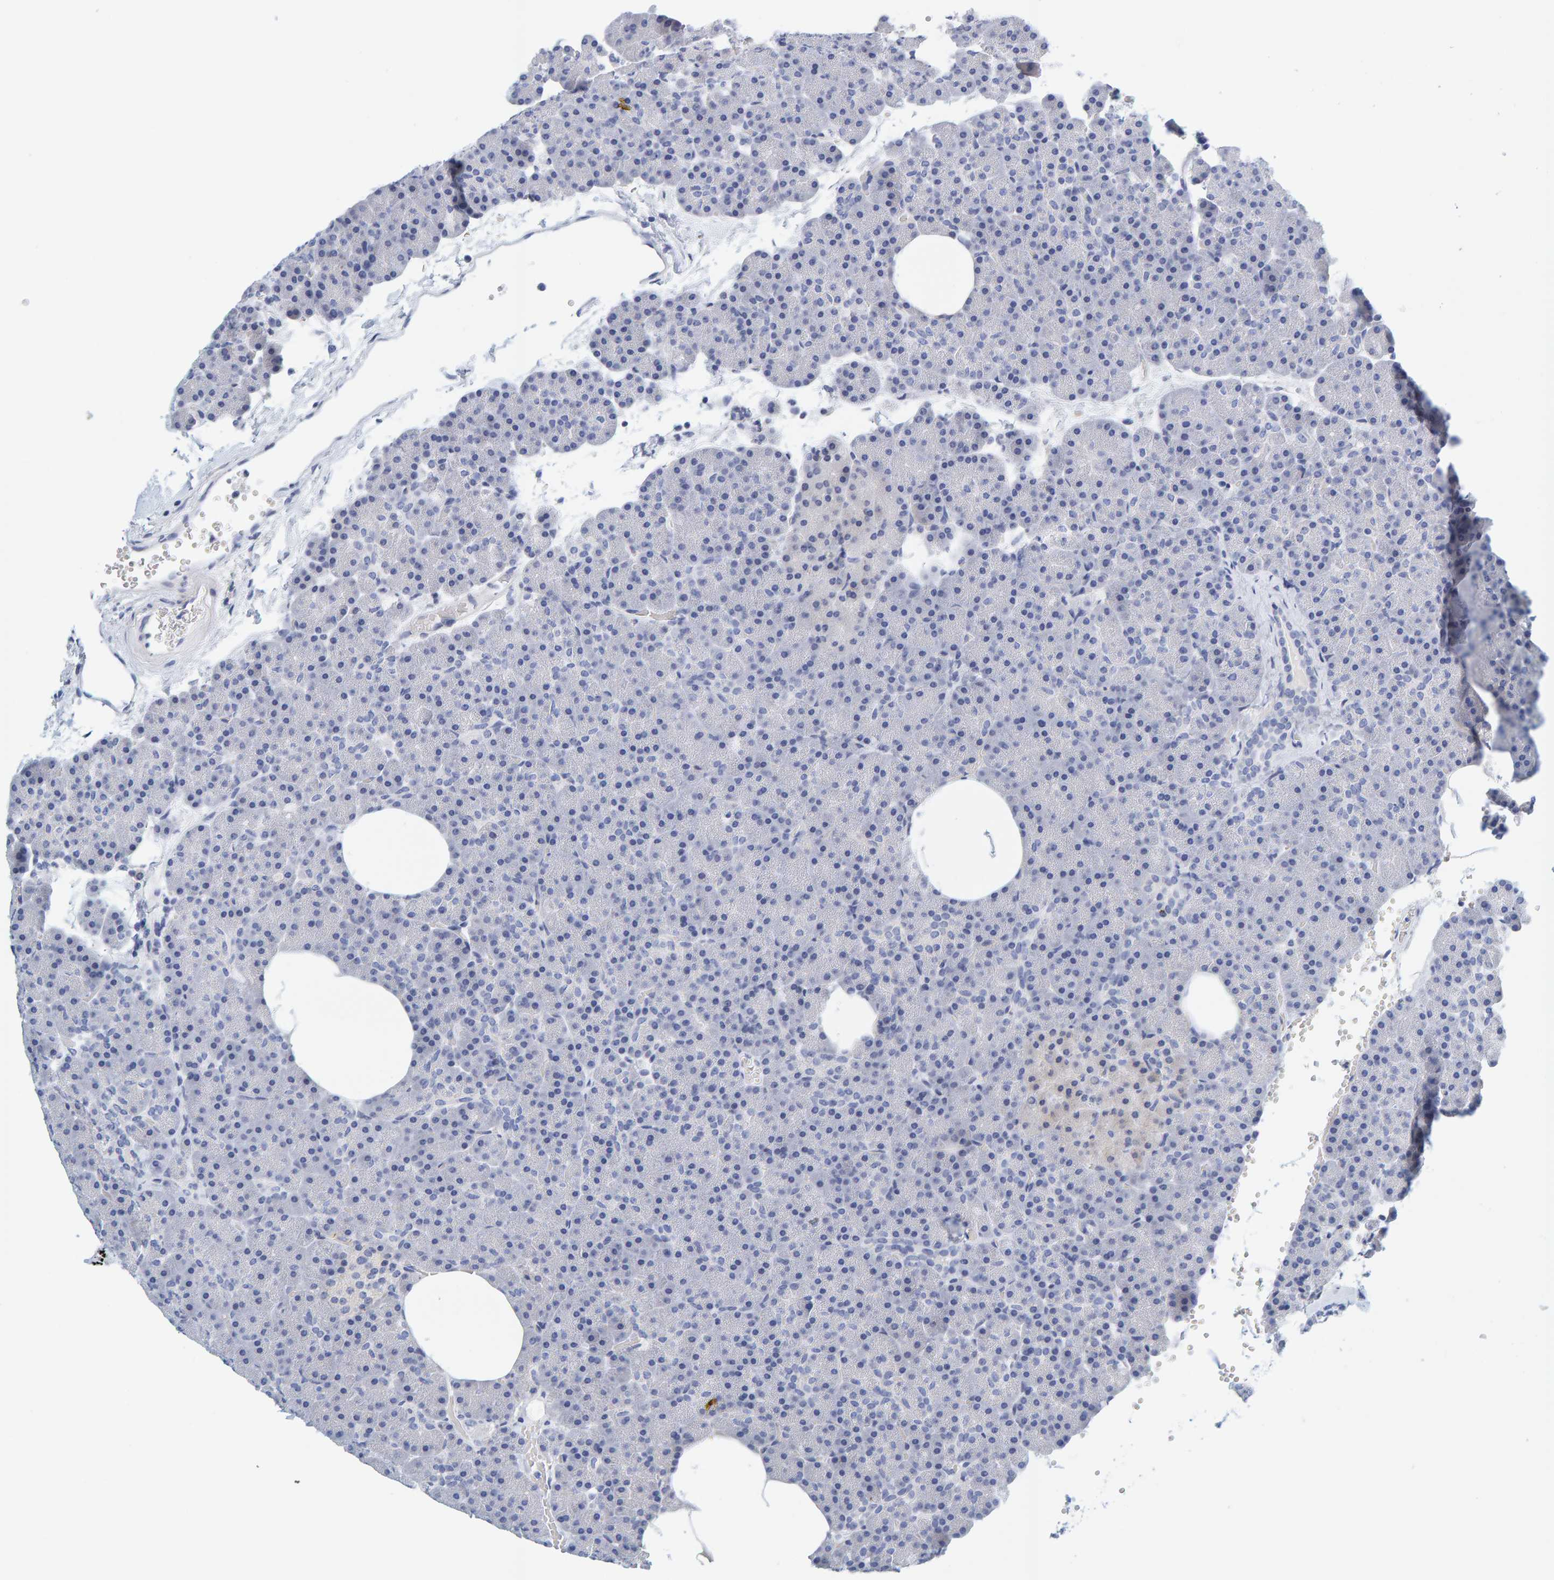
{"staining": {"intensity": "negative", "quantity": "none", "location": "none"}, "tissue": "pancreas", "cell_type": "Exocrine glandular cells", "image_type": "normal", "snomed": [{"axis": "morphology", "description": "Normal tissue, NOS"}, {"axis": "morphology", "description": "Carcinoid, malignant, NOS"}, {"axis": "topography", "description": "Pancreas"}], "caption": "The histopathology image reveals no significant staining in exocrine glandular cells of pancreas. (DAB (3,3'-diaminobenzidine) IHC with hematoxylin counter stain).", "gene": "MOG", "patient": {"sex": "female", "age": 35}}